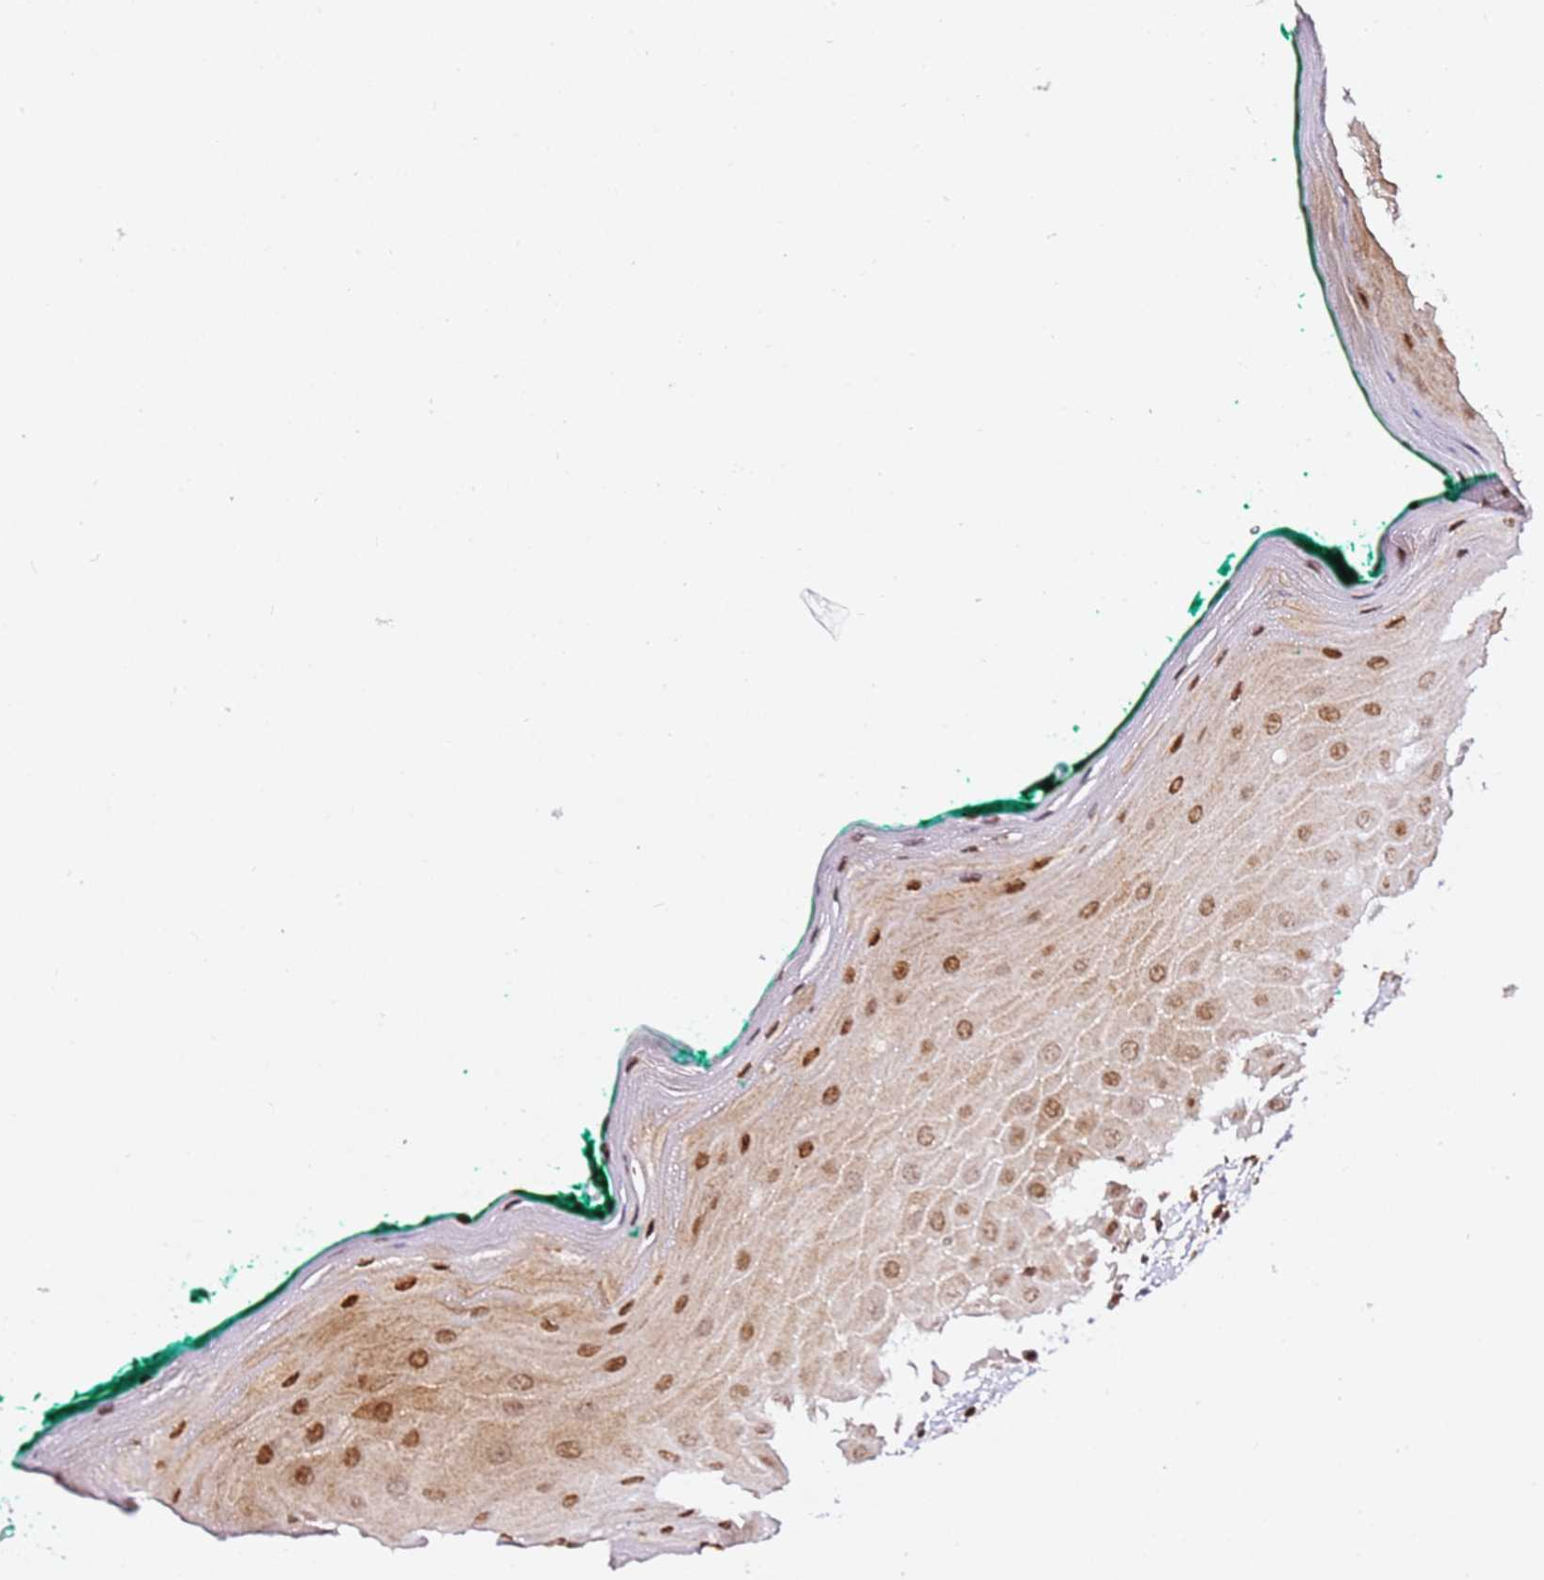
{"staining": {"intensity": "moderate", "quantity": ">75%", "location": "cytoplasmic/membranous,nuclear"}, "tissue": "oral mucosa", "cell_type": "Squamous epithelial cells", "image_type": "normal", "snomed": [{"axis": "morphology", "description": "Normal tissue, NOS"}, {"axis": "topography", "description": "Oral tissue"}], "caption": "Moderate cytoplasmic/membranous,nuclear protein staining is present in approximately >75% of squamous epithelial cells in oral mucosa.", "gene": "GBP2", "patient": {"sex": "female", "age": 70}}